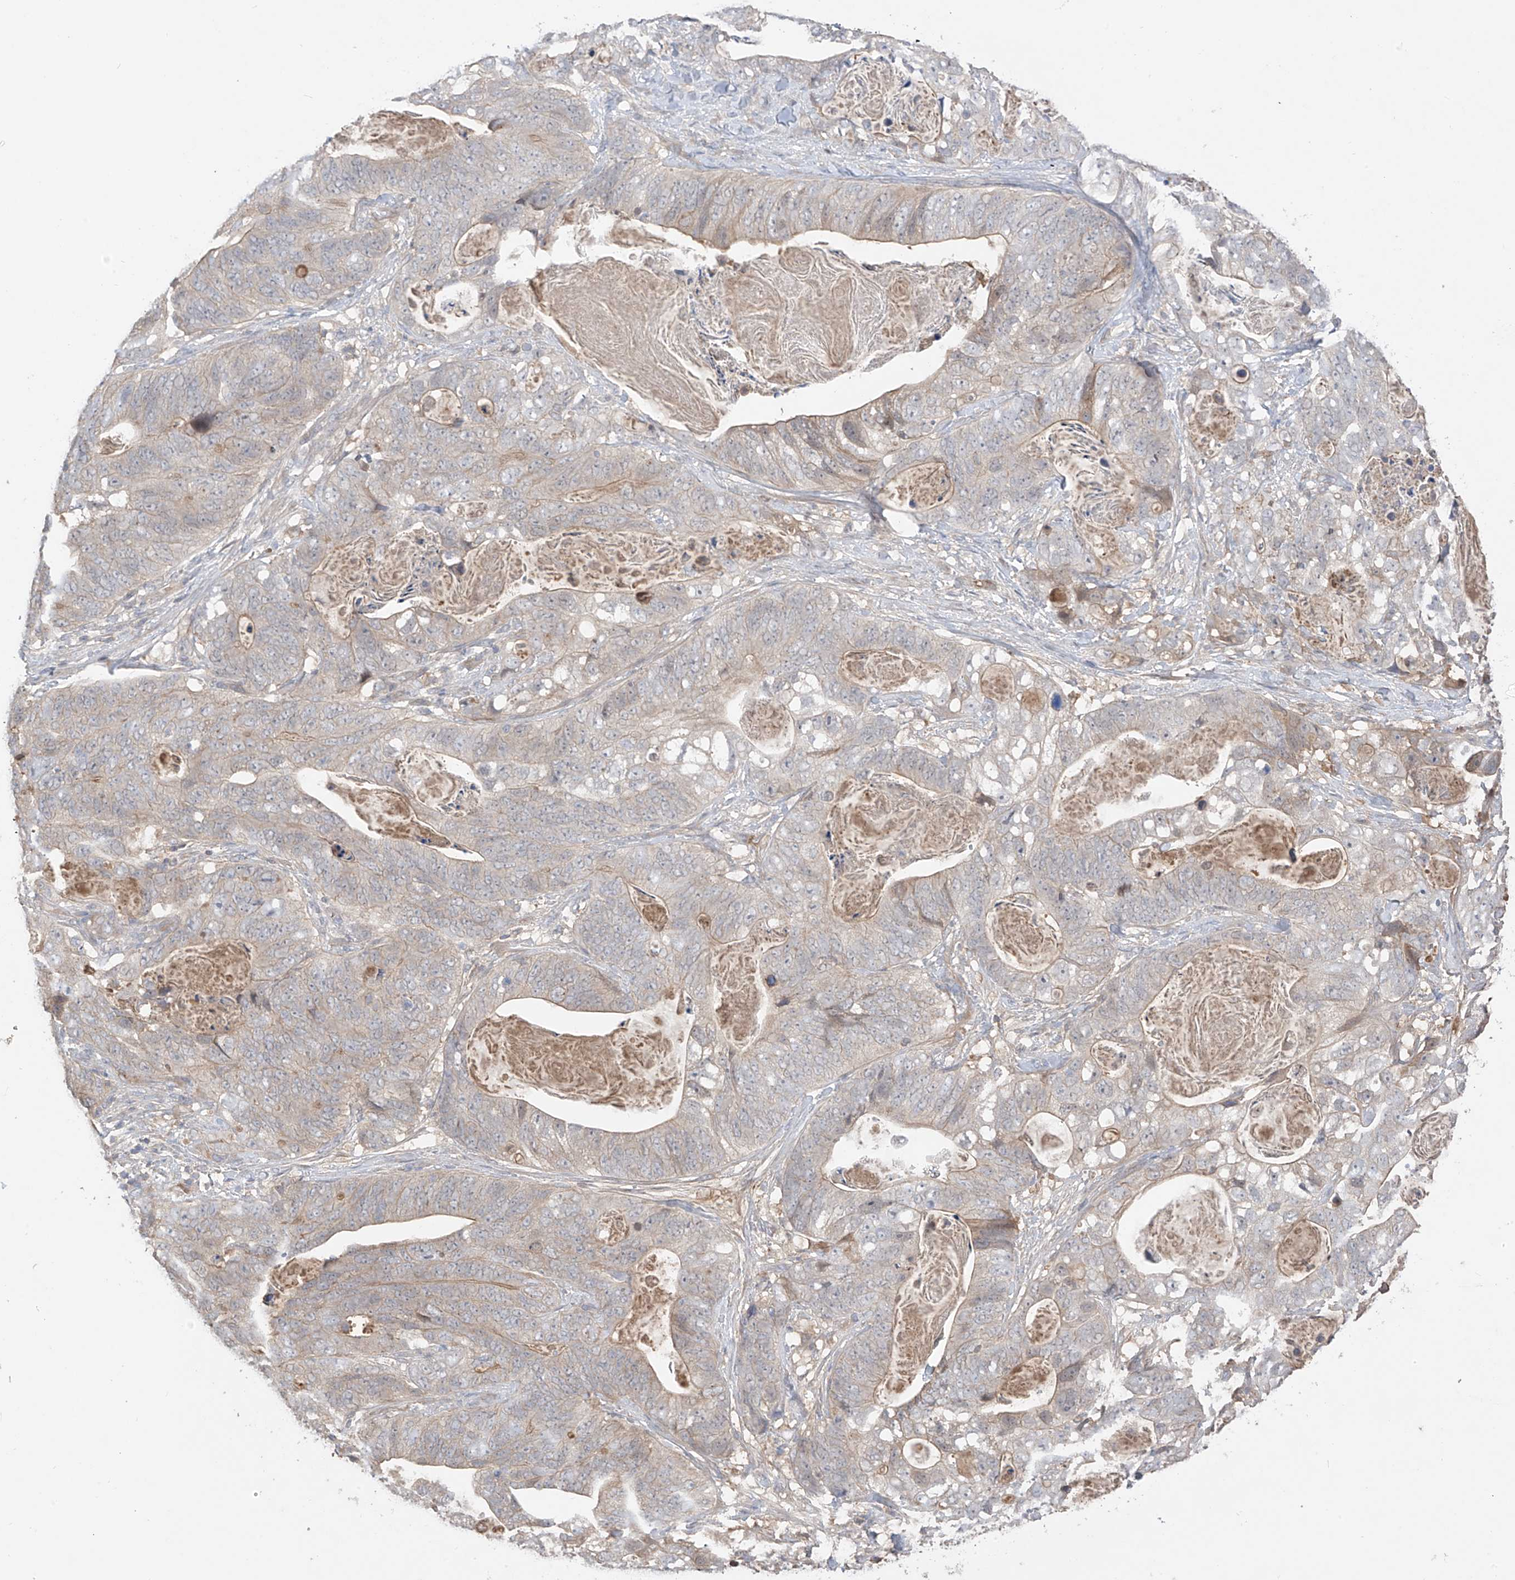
{"staining": {"intensity": "negative", "quantity": "none", "location": "none"}, "tissue": "stomach cancer", "cell_type": "Tumor cells", "image_type": "cancer", "snomed": [{"axis": "morphology", "description": "Normal tissue, NOS"}, {"axis": "morphology", "description": "Adenocarcinoma, NOS"}, {"axis": "topography", "description": "Stomach"}], "caption": "High power microscopy photomicrograph of an immunohistochemistry (IHC) image of adenocarcinoma (stomach), revealing no significant positivity in tumor cells. Brightfield microscopy of IHC stained with DAB (brown) and hematoxylin (blue), captured at high magnification.", "gene": "CACNA2D4", "patient": {"sex": "female", "age": 89}}